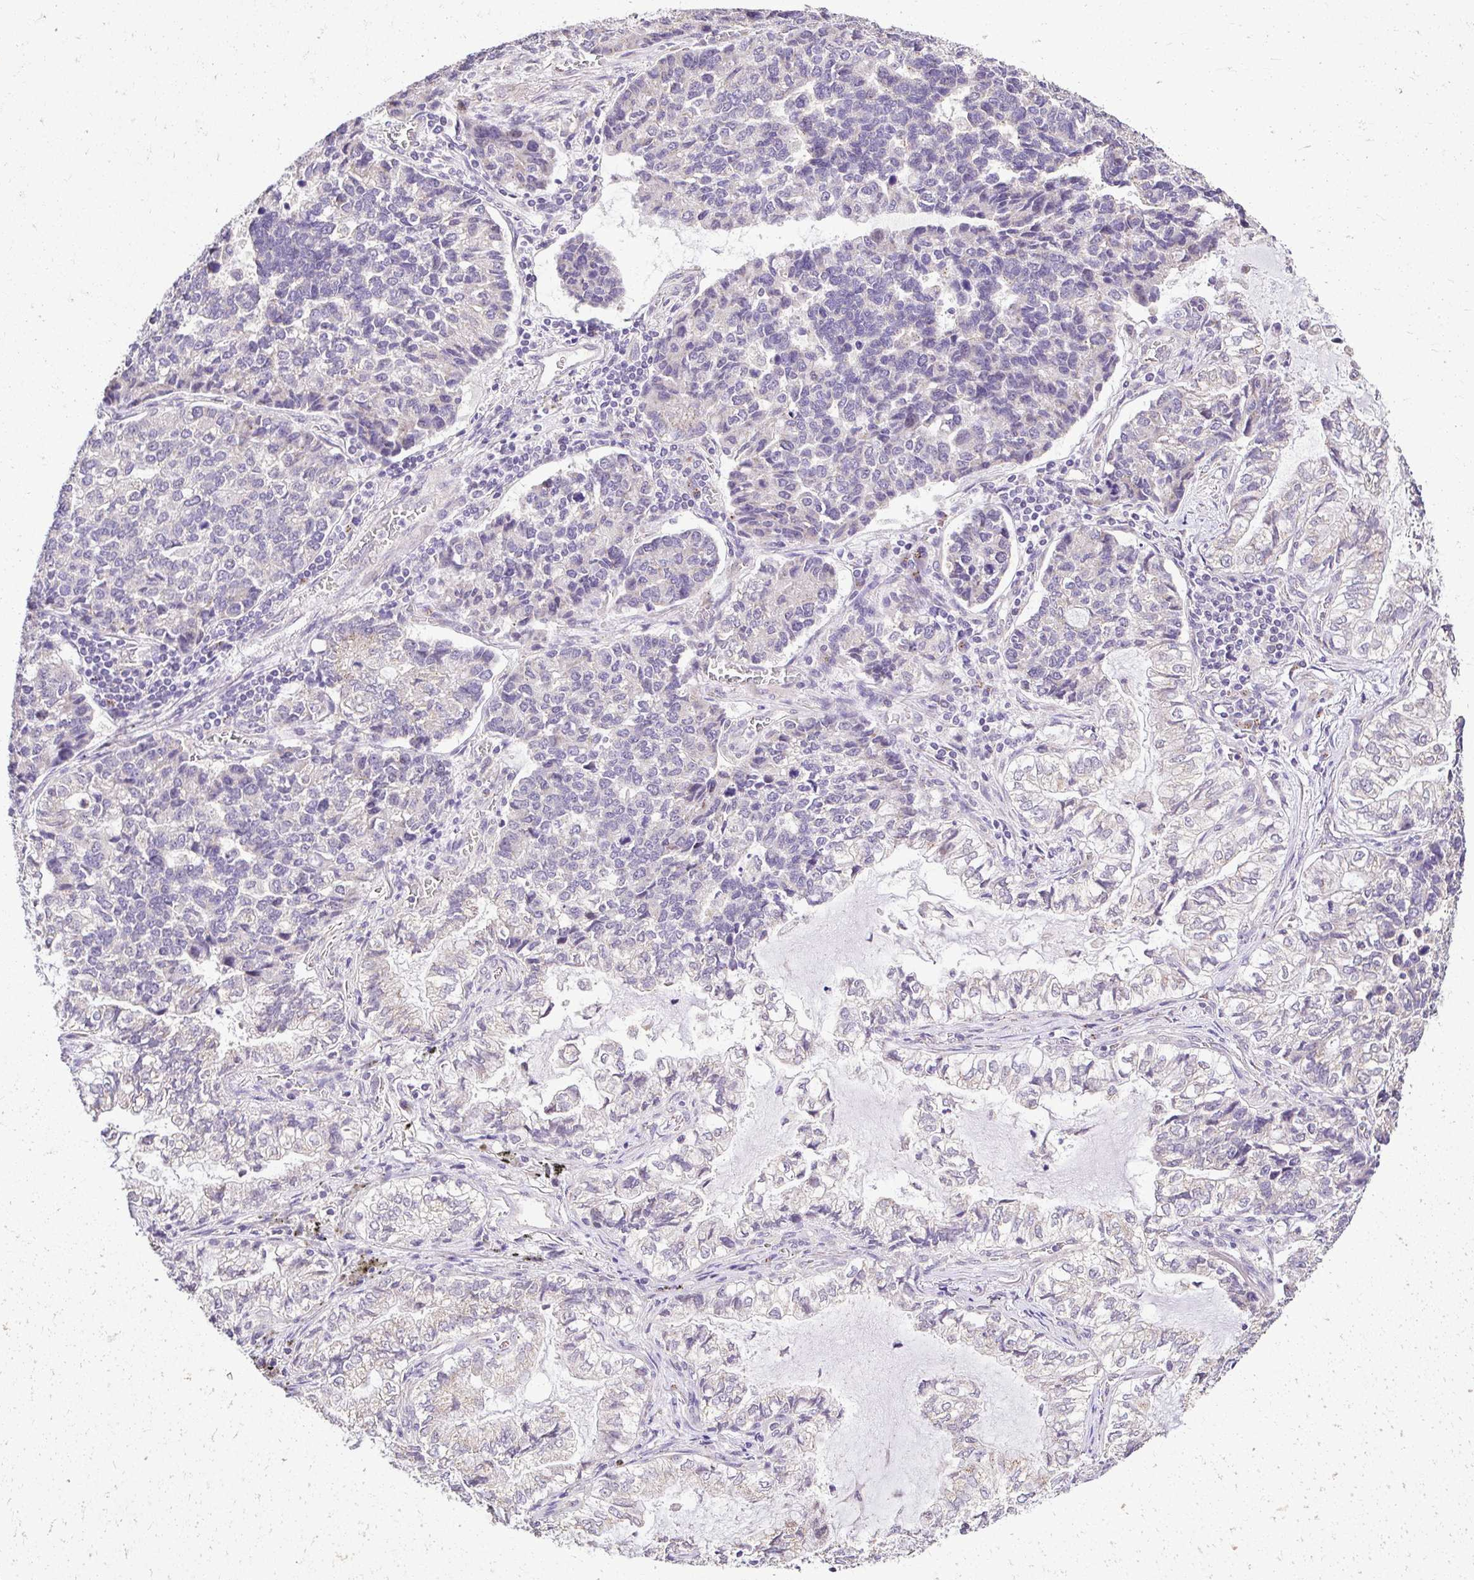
{"staining": {"intensity": "negative", "quantity": "none", "location": "none"}, "tissue": "lung cancer", "cell_type": "Tumor cells", "image_type": "cancer", "snomed": [{"axis": "morphology", "description": "Adenocarcinoma, NOS"}, {"axis": "topography", "description": "Lymph node"}, {"axis": "topography", "description": "Lung"}], "caption": "Tumor cells are negative for protein expression in human lung cancer (adenocarcinoma). The staining was performed using DAB (3,3'-diaminobenzidine) to visualize the protein expression in brown, while the nuclei were stained in blue with hematoxylin (Magnification: 20x).", "gene": "KIAA1210", "patient": {"sex": "male", "age": 66}}